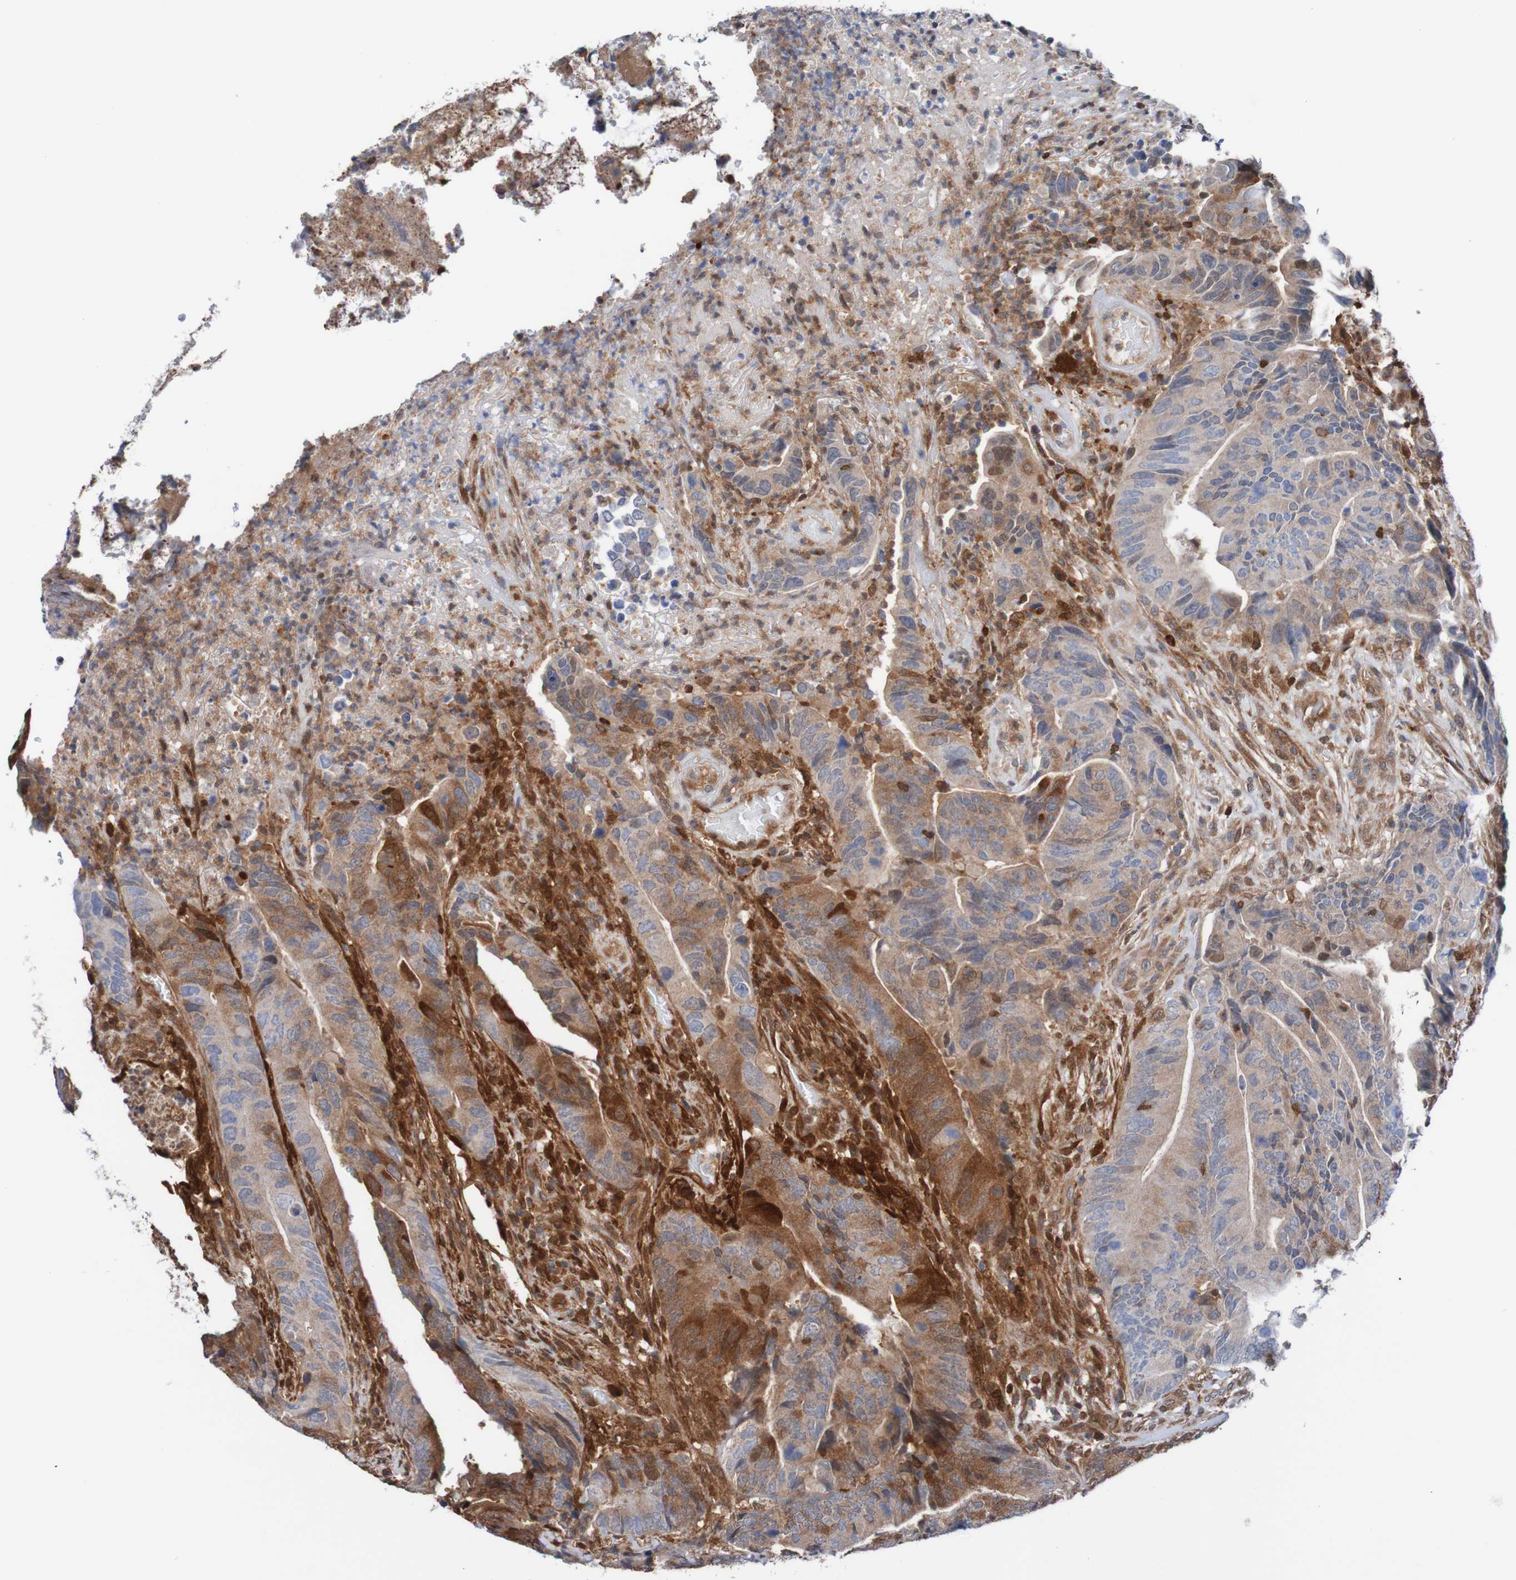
{"staining": {"intensity": "moderate", "quantity": "25%-75%", "location": "cytoplasmic/membranous"}, "tissue": "colorectal cancer", "cell_type": "Tumor cells", "image_type": "cancer", "snomed": [{"axis": "morphology", "description": "Normal tissue, NOS"}, {"axis": "morphology", "description": "Adenocarcinoma, NOS"}, {"axis": "topography", "description": "Colon"}], "caption": "This is a micrograph of IHC staining of colorectal cancer (adenocarcinoma), which shows moderate positivity in the cytoplasmic/membranous of tumor cells.", "gene": "RIGI", "patient": {"sex": "male", "age": 56}}